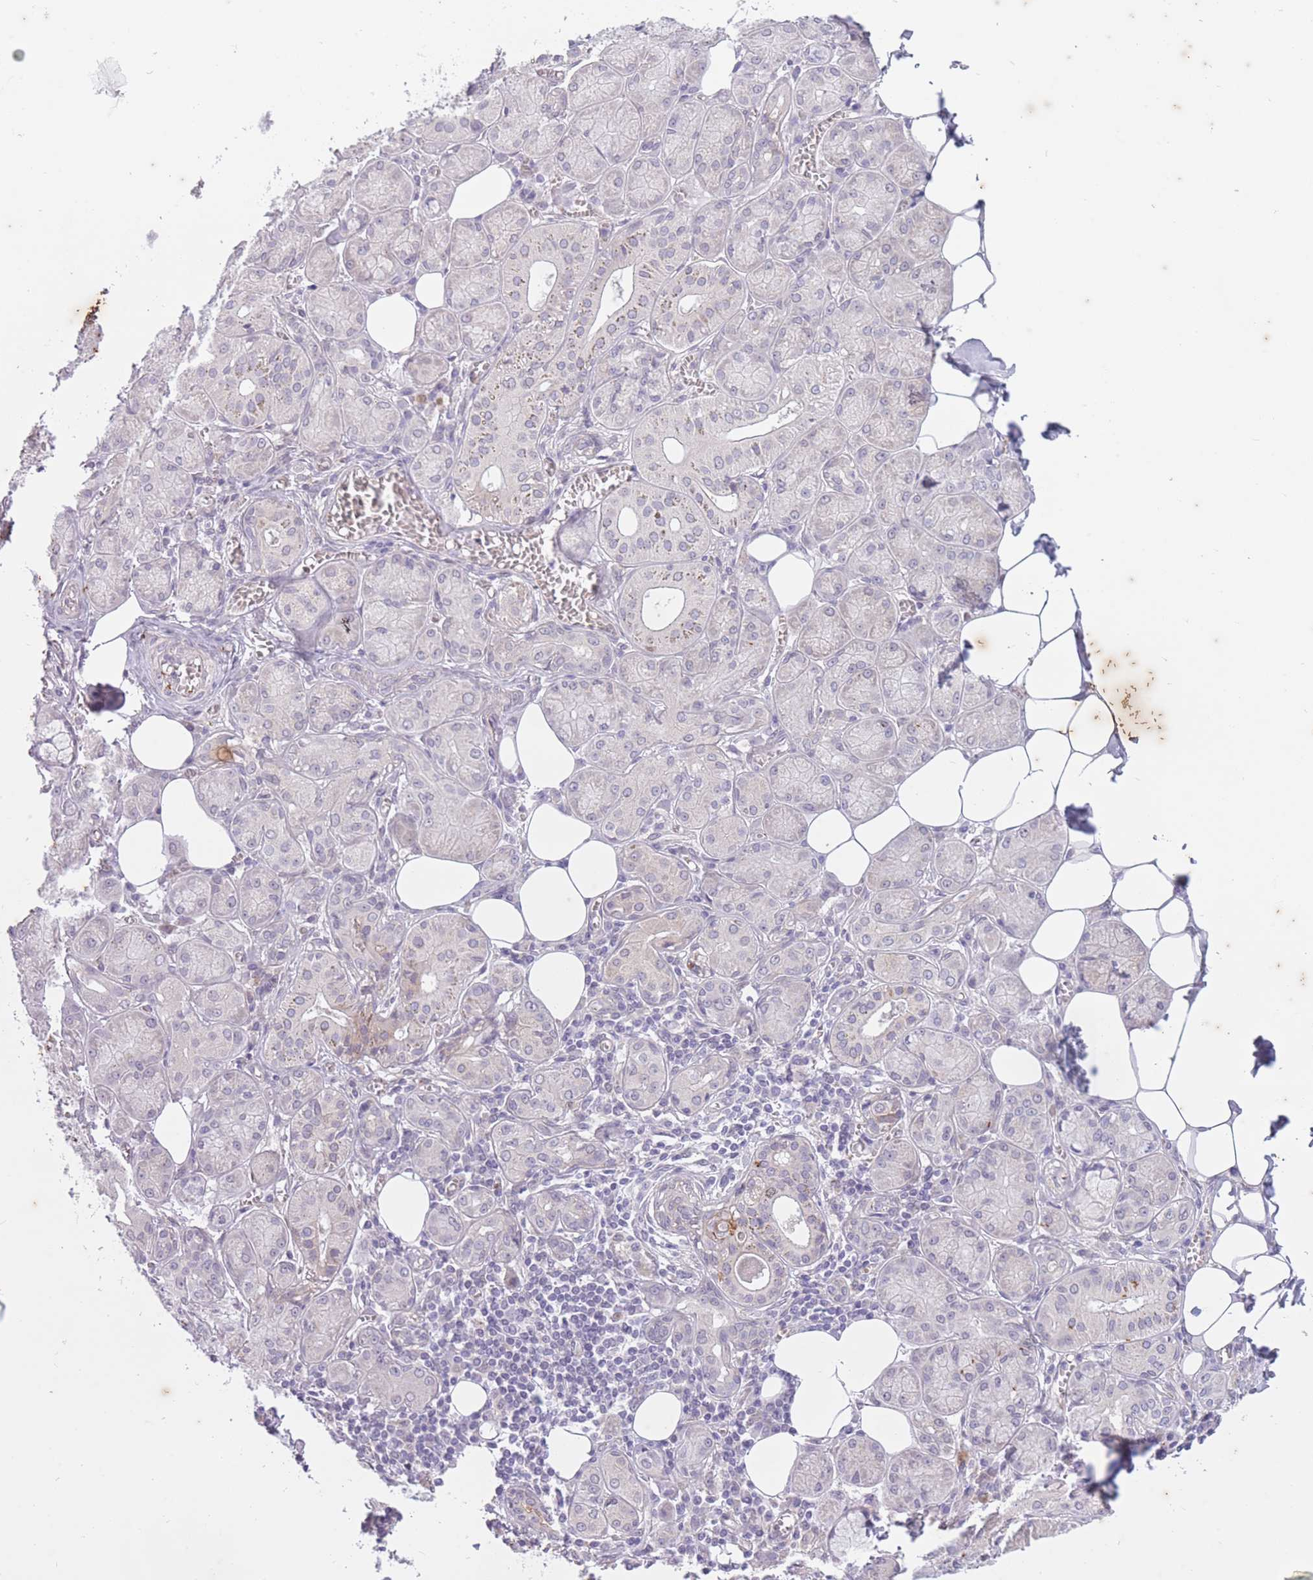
{"staining": {"intensity": "weak", "quantity": "<25%", "location": "nuclear"}, "tissue": "salivary gland", "cell_type": "Glandular cells", "image_type": "normal", "snomed": [{"axis": "morphology", "description": "Normal tissue, NOS"}, {"axis": "topography", "description": "Salivary gland"}], "caption": "DAB immunohistochemical staining of benign salivary gland demonstrates no significant staining in glandular cells. Brightfield microscopy of immunohistochemistry stained with DAB (3,3'-diaminobenzidine) (brown) and hematoxylin (blue), captured at high magnification.", "gene": "ARPIN", "patient": {"sex": "male", "age": 74}}